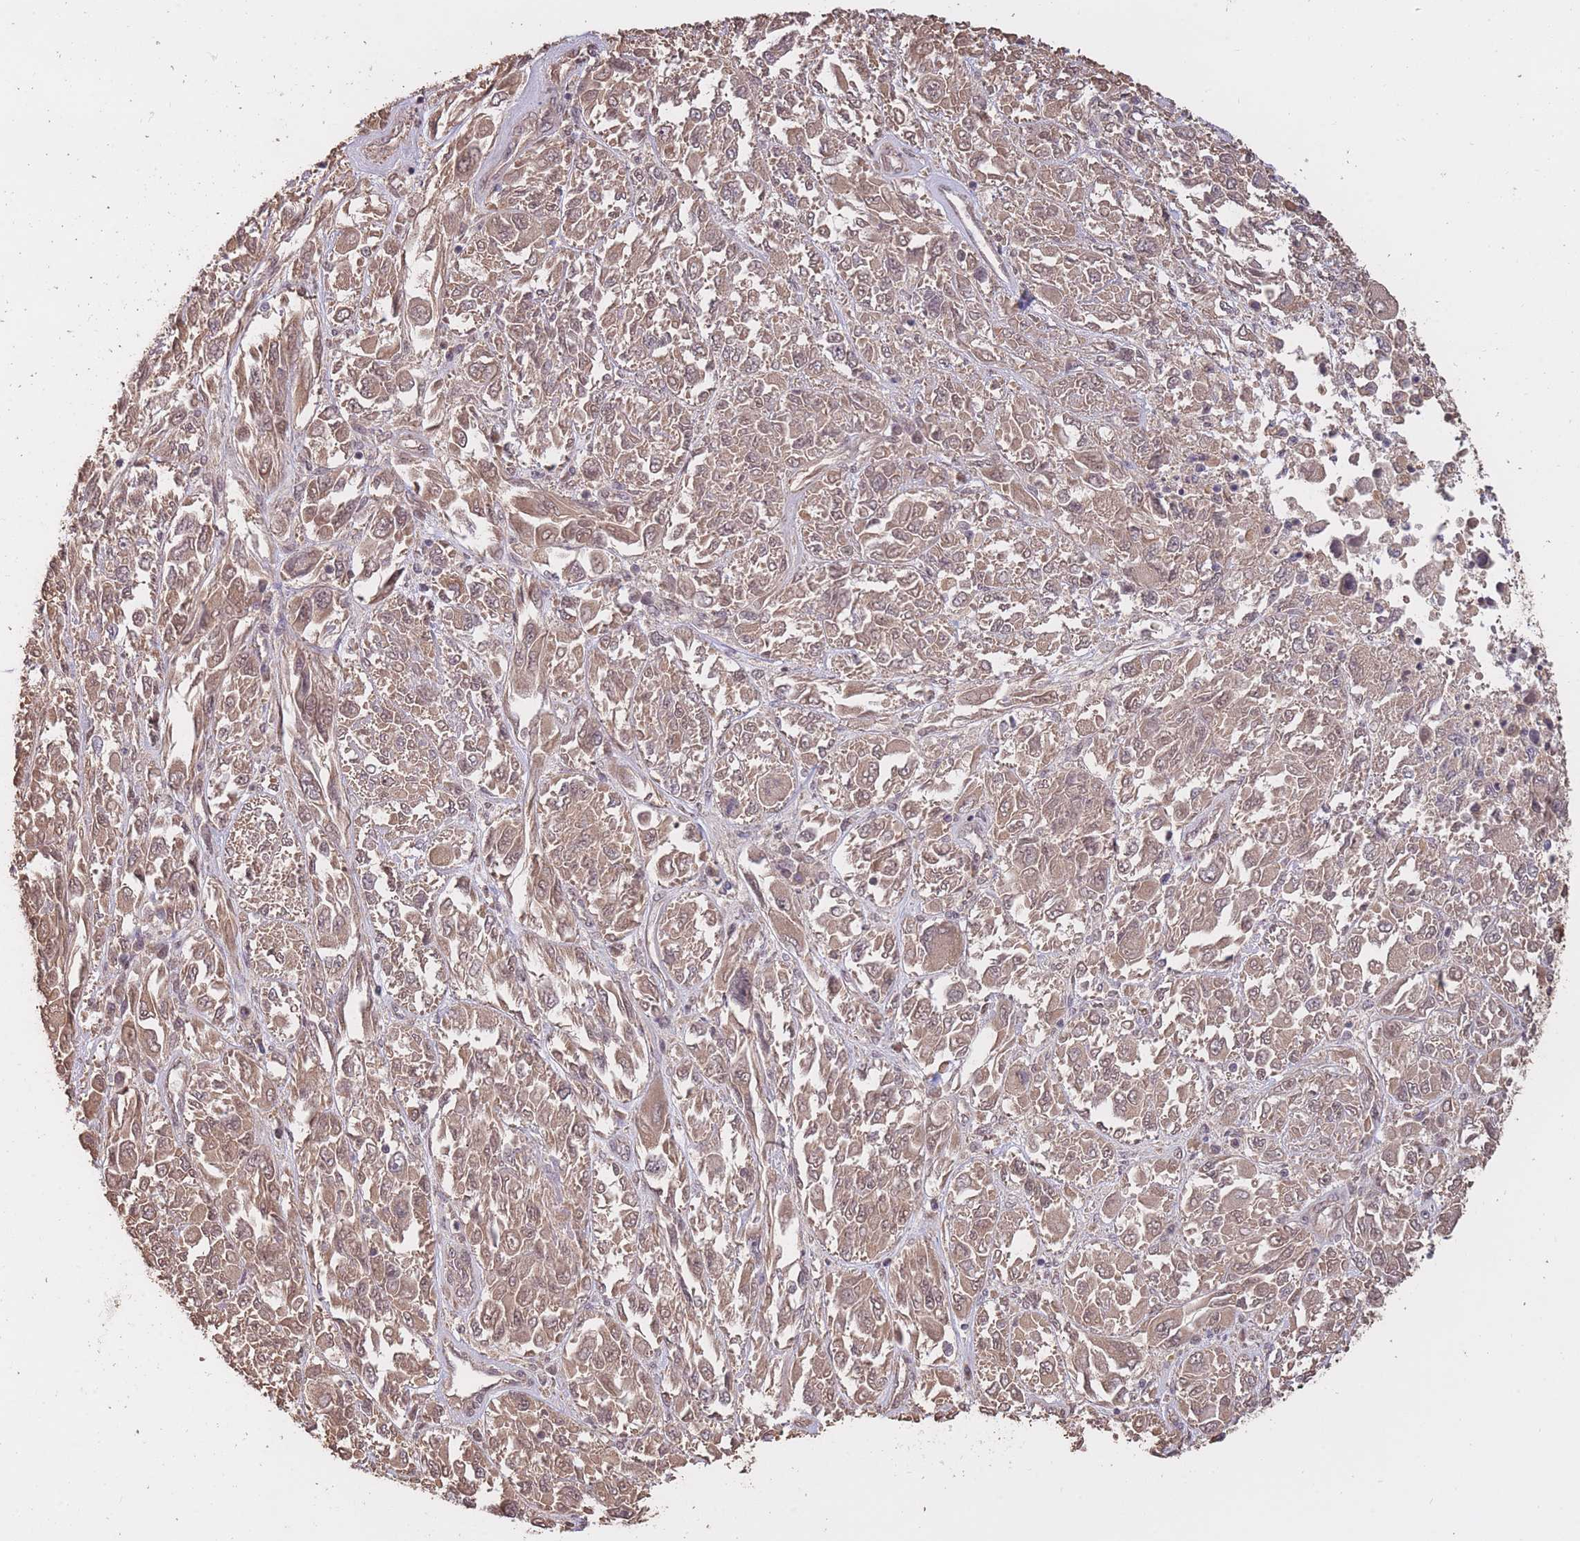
{"staining": {"intensity": "weak", "quantity": ">75%", "location": "cytoplasmic/membranous"}, "tissue": "melanoma", "cell_type": "Tumor cells", "image_type": "cancer", "snomed": [{"axis": "morphology", "description": "Malignant melanoma, NOS"}, {"axis": "topography", "description": "Skin"}], "caption": "Weak cytoplasmic/membranous positivity for a protein is identified in about >75% of tumor cells of malignant melanoma using immunohistochemistry (IHC).", "gene": "RGS14", "patient": {"sex": "female", "age": 91}}